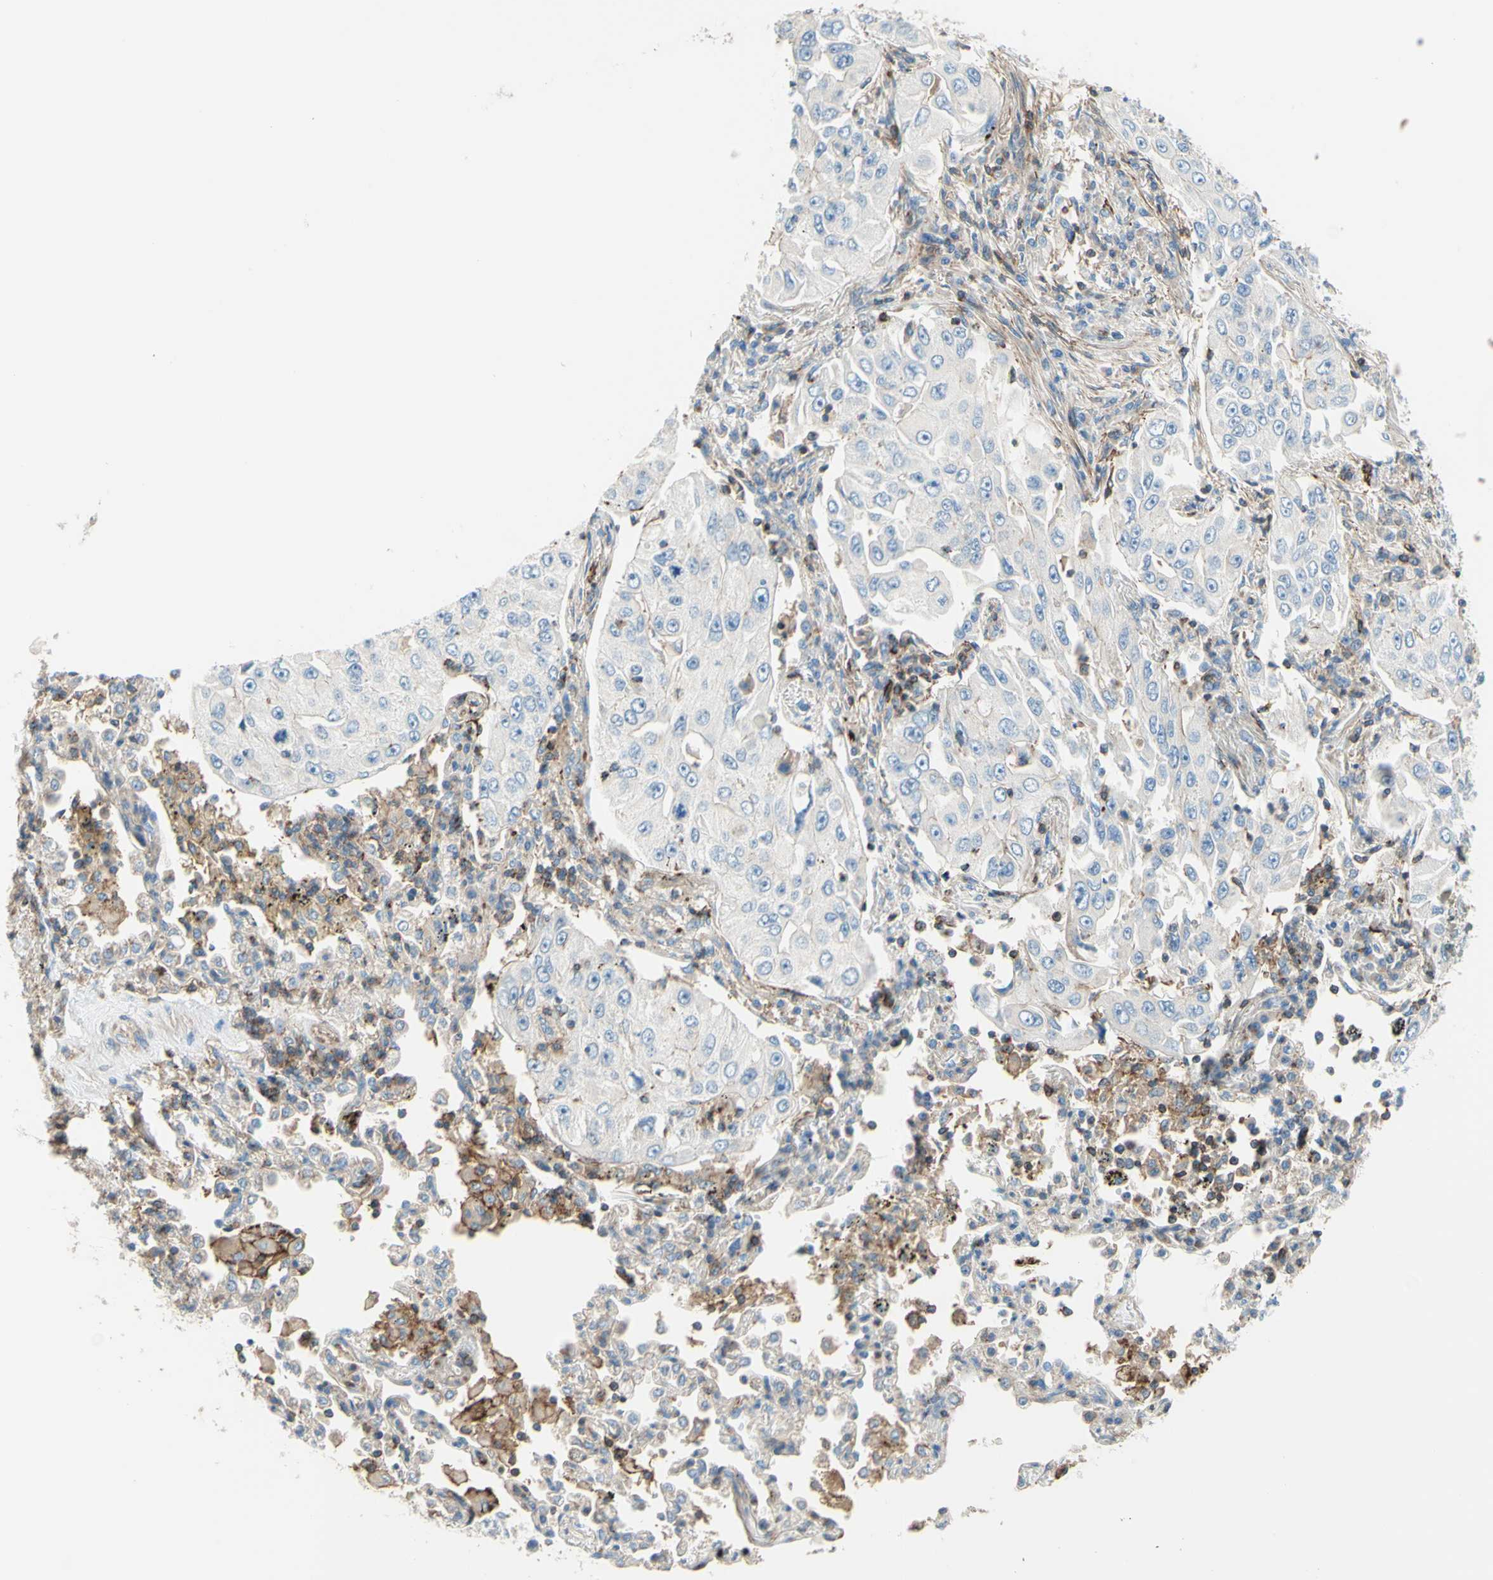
{"staining": {"intensity": "negative", "quantity": "none", "location": "none"}, "tissue": "lung cancer", "cell_type": "Tumor cells", "image_type": "cancer", "snomed": [{"axis": "morphology", "description": "Adenocarcinoma, NOS"}, {"axis": "topography", "description": "Lung"}], "caption": "IHC histopathology image of neoplastic tissue: human lung cancer (adenocarcinoma) stained with DAB (3,3'-diaminobenzidine) exhibits no significant protein staining in tumor cells. The staining was performed using DAB to visualize the protein expression in brown, while the nuclei were stained in blue with hematoxylin (Magnification: 20x).", "gene": "SEMA4C", "patient": {"sex": "male", "age": 84}}